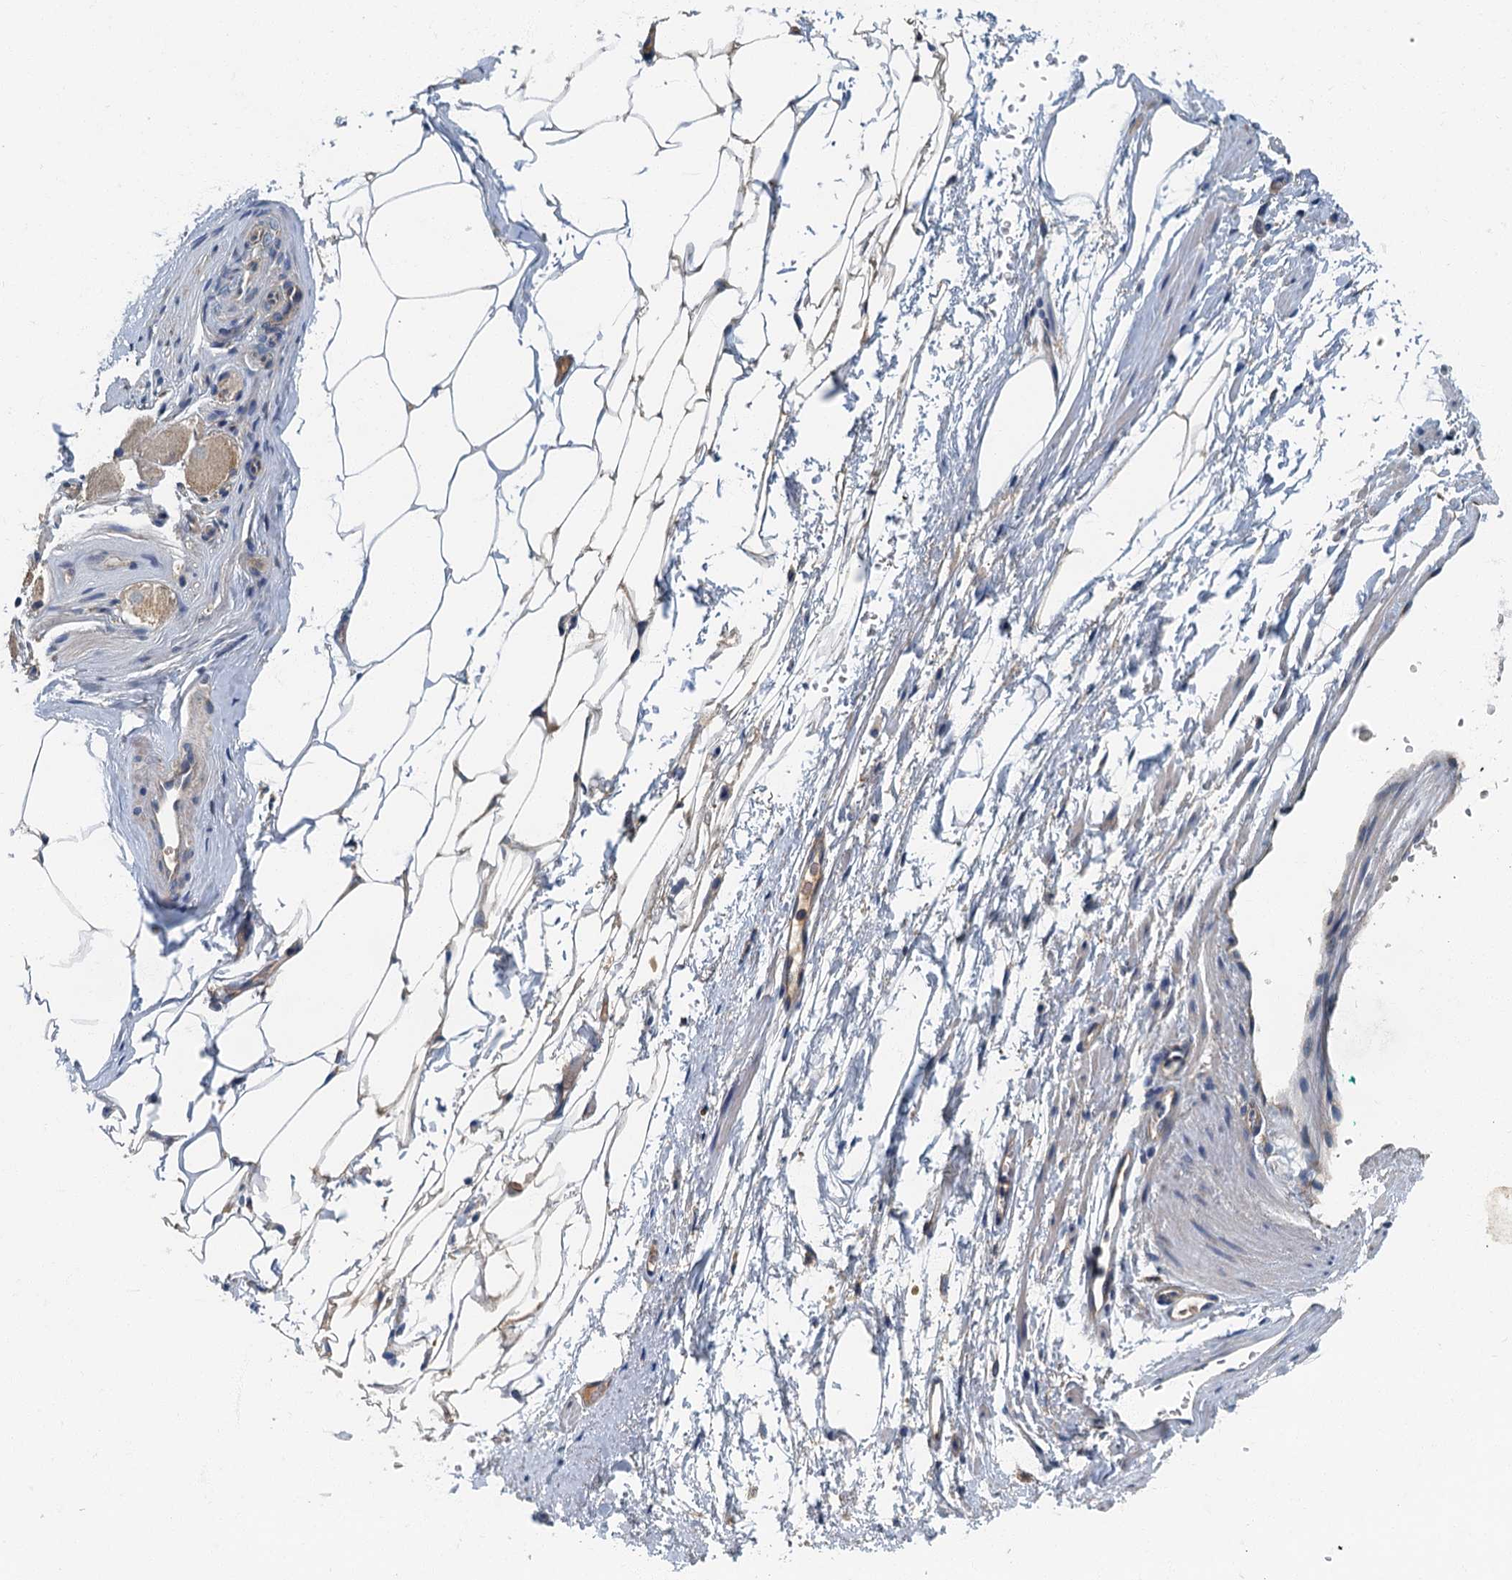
{"staining": {"intensity": "weak", "quantity": "25%-75%", "location": "cytoplasmic/membranous"}, "tissue": "adipose tissue", "cell_type": "Adipocytes", "image_type": "normal", "snomed": [{"axis": "morphology", "description": "Normal tissue, NOS"}, {"axis": "morphology", "description": "Adenocarcinoma, Low grade"}, {"axis": "topography", "description": "Prostate"}, {"axis": "topography", "description": "Peripheral nerve tissue"}], "caption": "Protein analysis of benign adipose tissue exhibits weak cytoplasmic/membranous expression in about 25%-75% of adipocytes. (DAB (3,3'-diaminobenzidine) = brown stain, brightfield microscopy at high magnification).", "gene": "DDX49", "patient": {"sex": "male", "age": 63}}